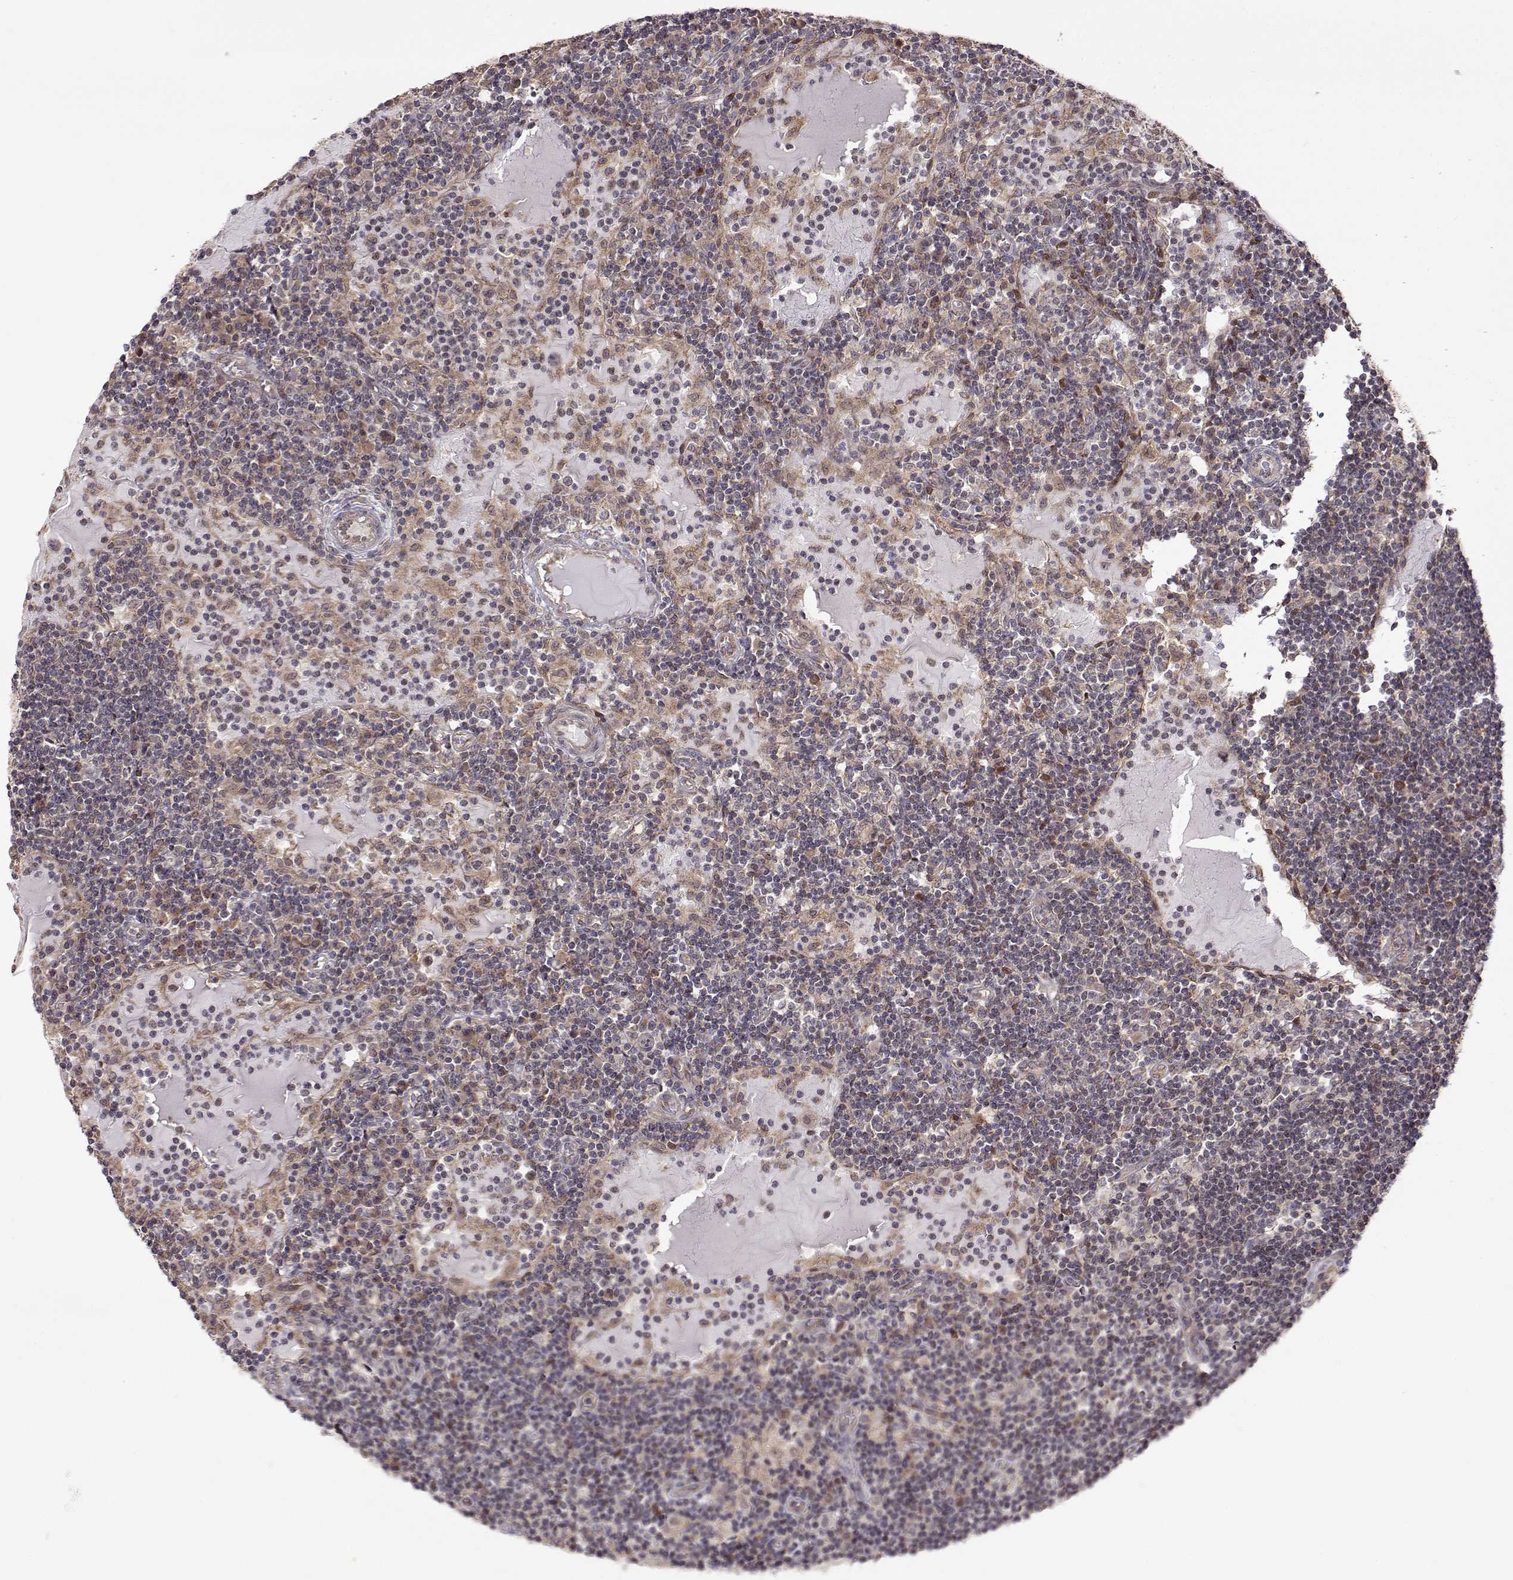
{"staining": {"intensity": "weak", "quantity": "<25%", "location": "cytoplasmic/membranous"}, "tissue": "lymph node", "cell_type": "Non-germinal center cells", "image_type": "normal", "snomed": [{"axis": "morphology", "description": "Normal tissue, NOS"}, {"axis": "topography", "description": "Lymph node"}], "caption": "Immunohistochemistry of unremarkable human lymph node shows no staining in non-germinal center cells.", "gene": "PAIP1", "patient": {"sex": "female", "age": 72}}